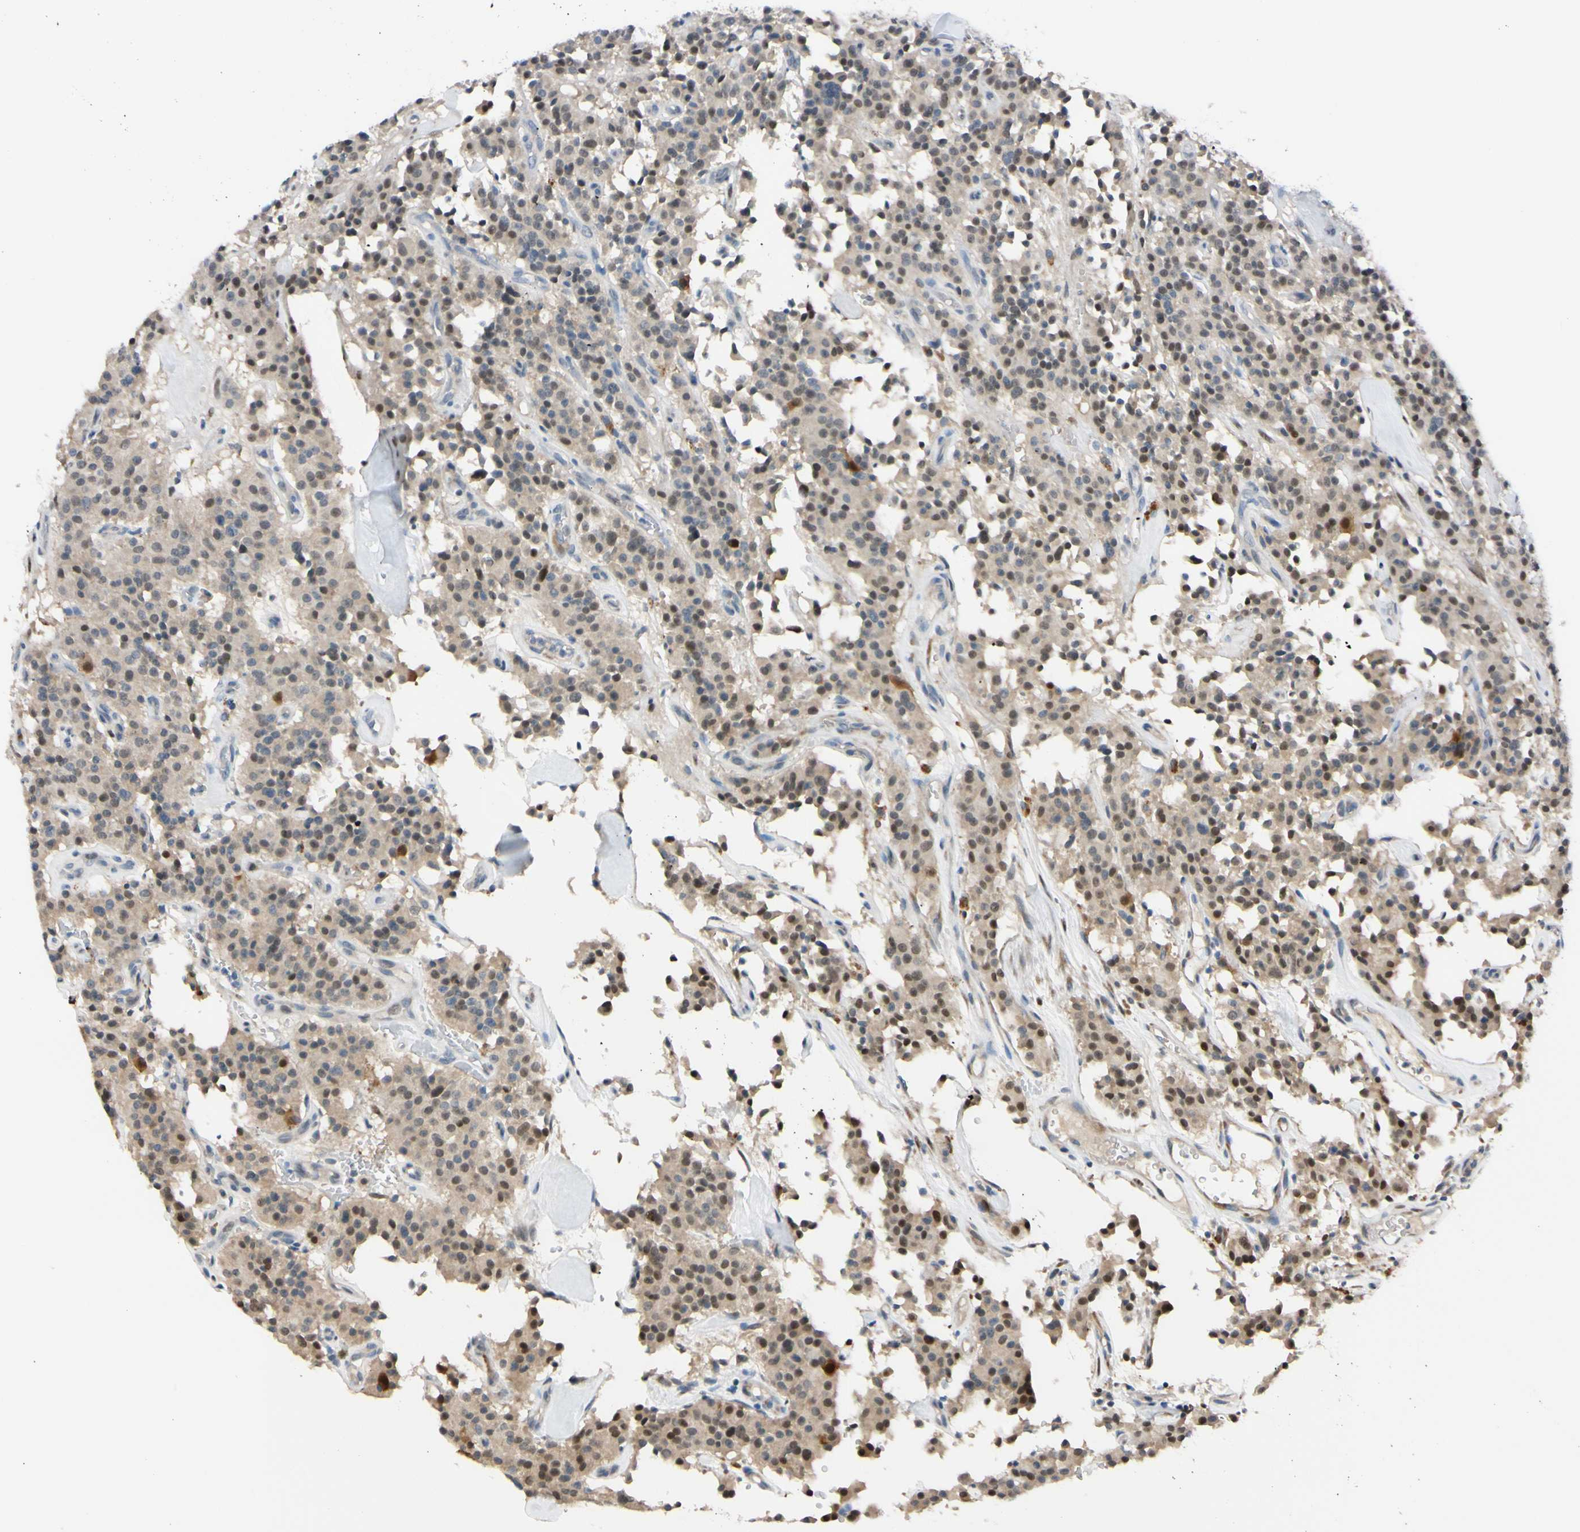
{"staining": {"intensity": "moderate", "quantity": ">75%", "location": "cytoplasmic/membranous,nuclear"}, "tissue": "carcinoid", "cell_type": "Tumor cells", "image_type": "cancer", "snomed": [{"axis": "morphology", "description": "Carcinoid, malignant, NOS"}, {"axis": "topography", "description": "Lung"}], "caption": "There is medium levels of moderate cytoplasmic/membranous and nuclear expression in tumor cells of carcinoid, as demonstrated by immunohistochemical staining (brown color).", "gene": "PTTG1", "patient": {"sex": "male", "age": 30}}